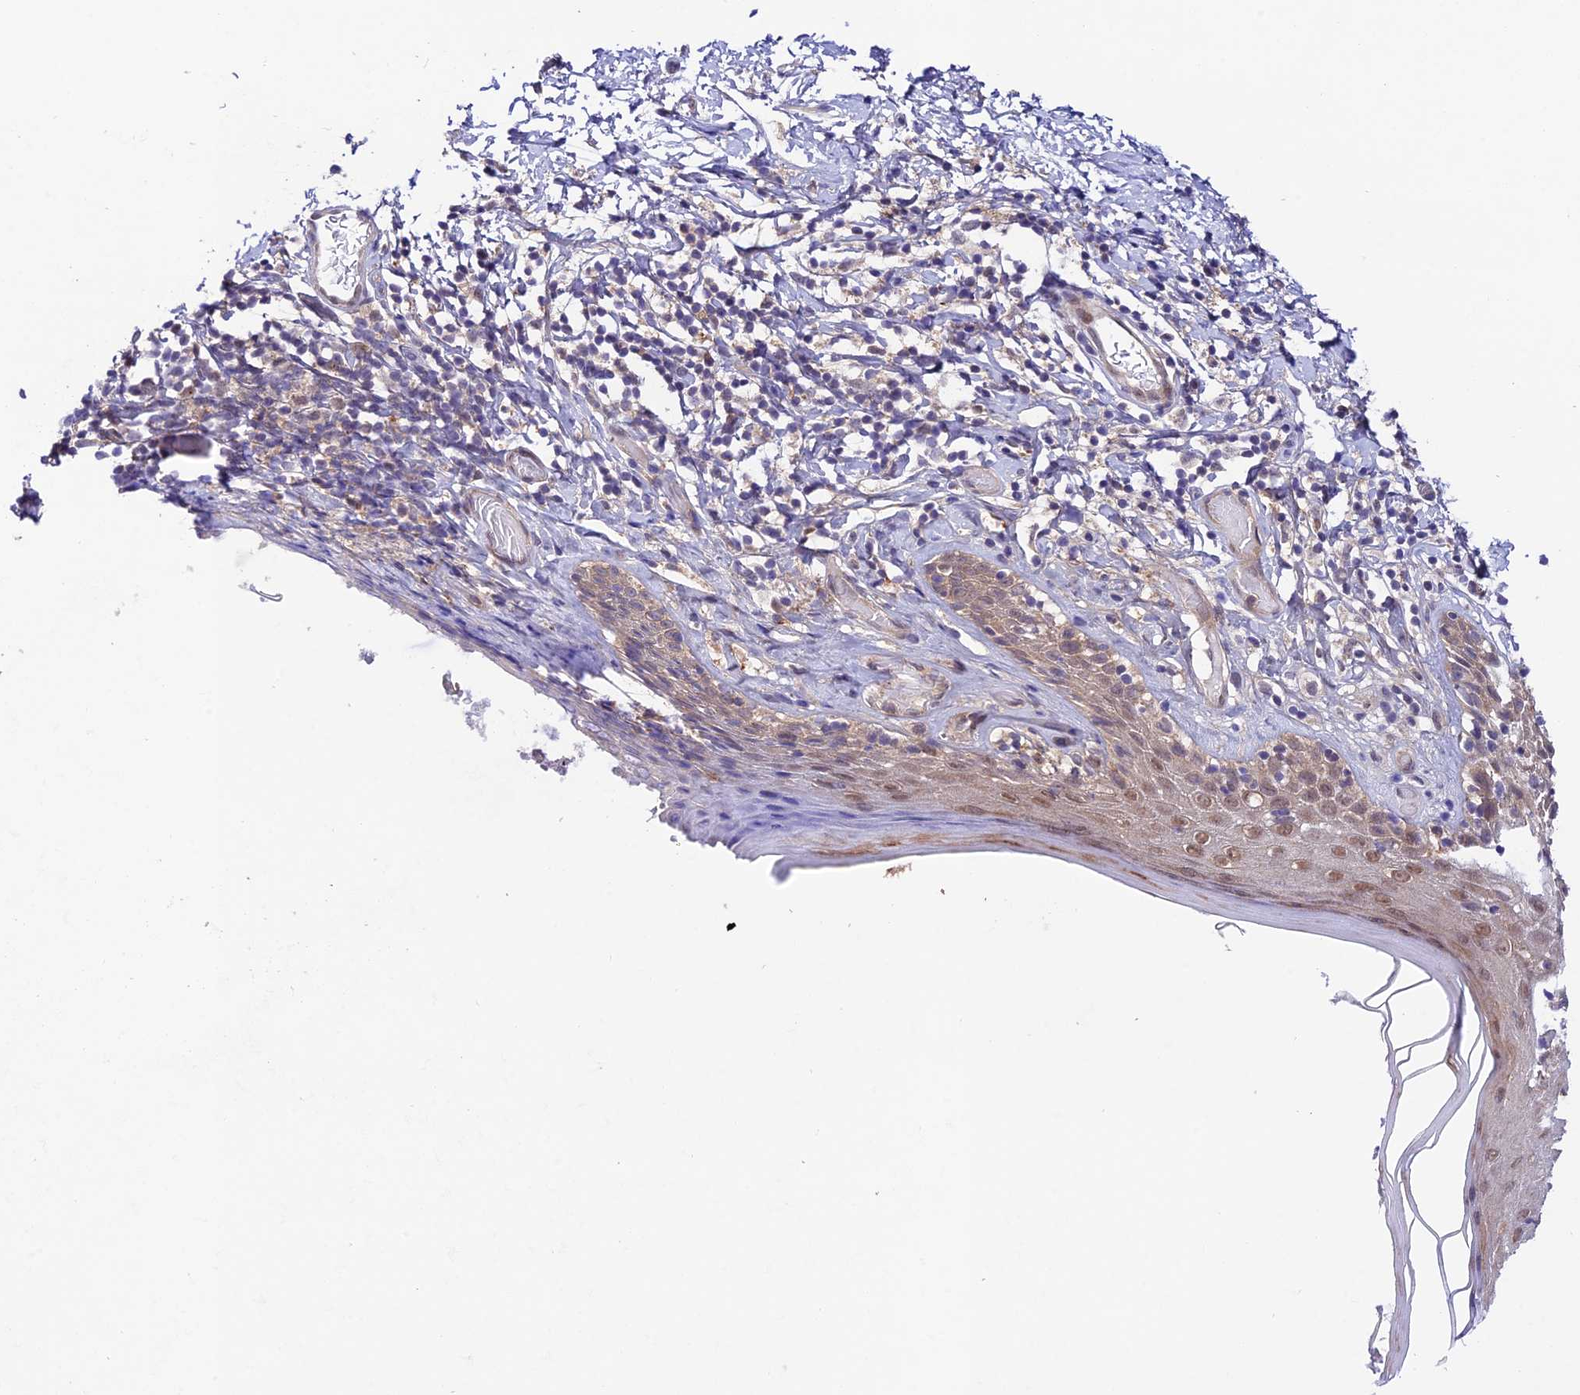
{"staining": {"intensity": "moderate", "quantity": ">75%", "location": "nuclear"}, "tissue": "skin", "cell_type": "Epidermal cells", "image_type": "normal", "snomed": [{"axis": "morphology", "description": "Normal tissue, NOS"}, {"axis": "topography", "description": "Adipose tissue"}, {"axis": "topography", "description": "Vascular tissue"}, {"axis": "topography", "description": "Vulva"}, {"axis": "topography", "description": "Peripheral nerve tissue"}], "caption": "IHC of benign human skin shows medium levels of moderate nuclear staining in approximately >75% of epidermal cells.", "gene": "TRIM40", "patient": {"sex": "female", "age": 86}}